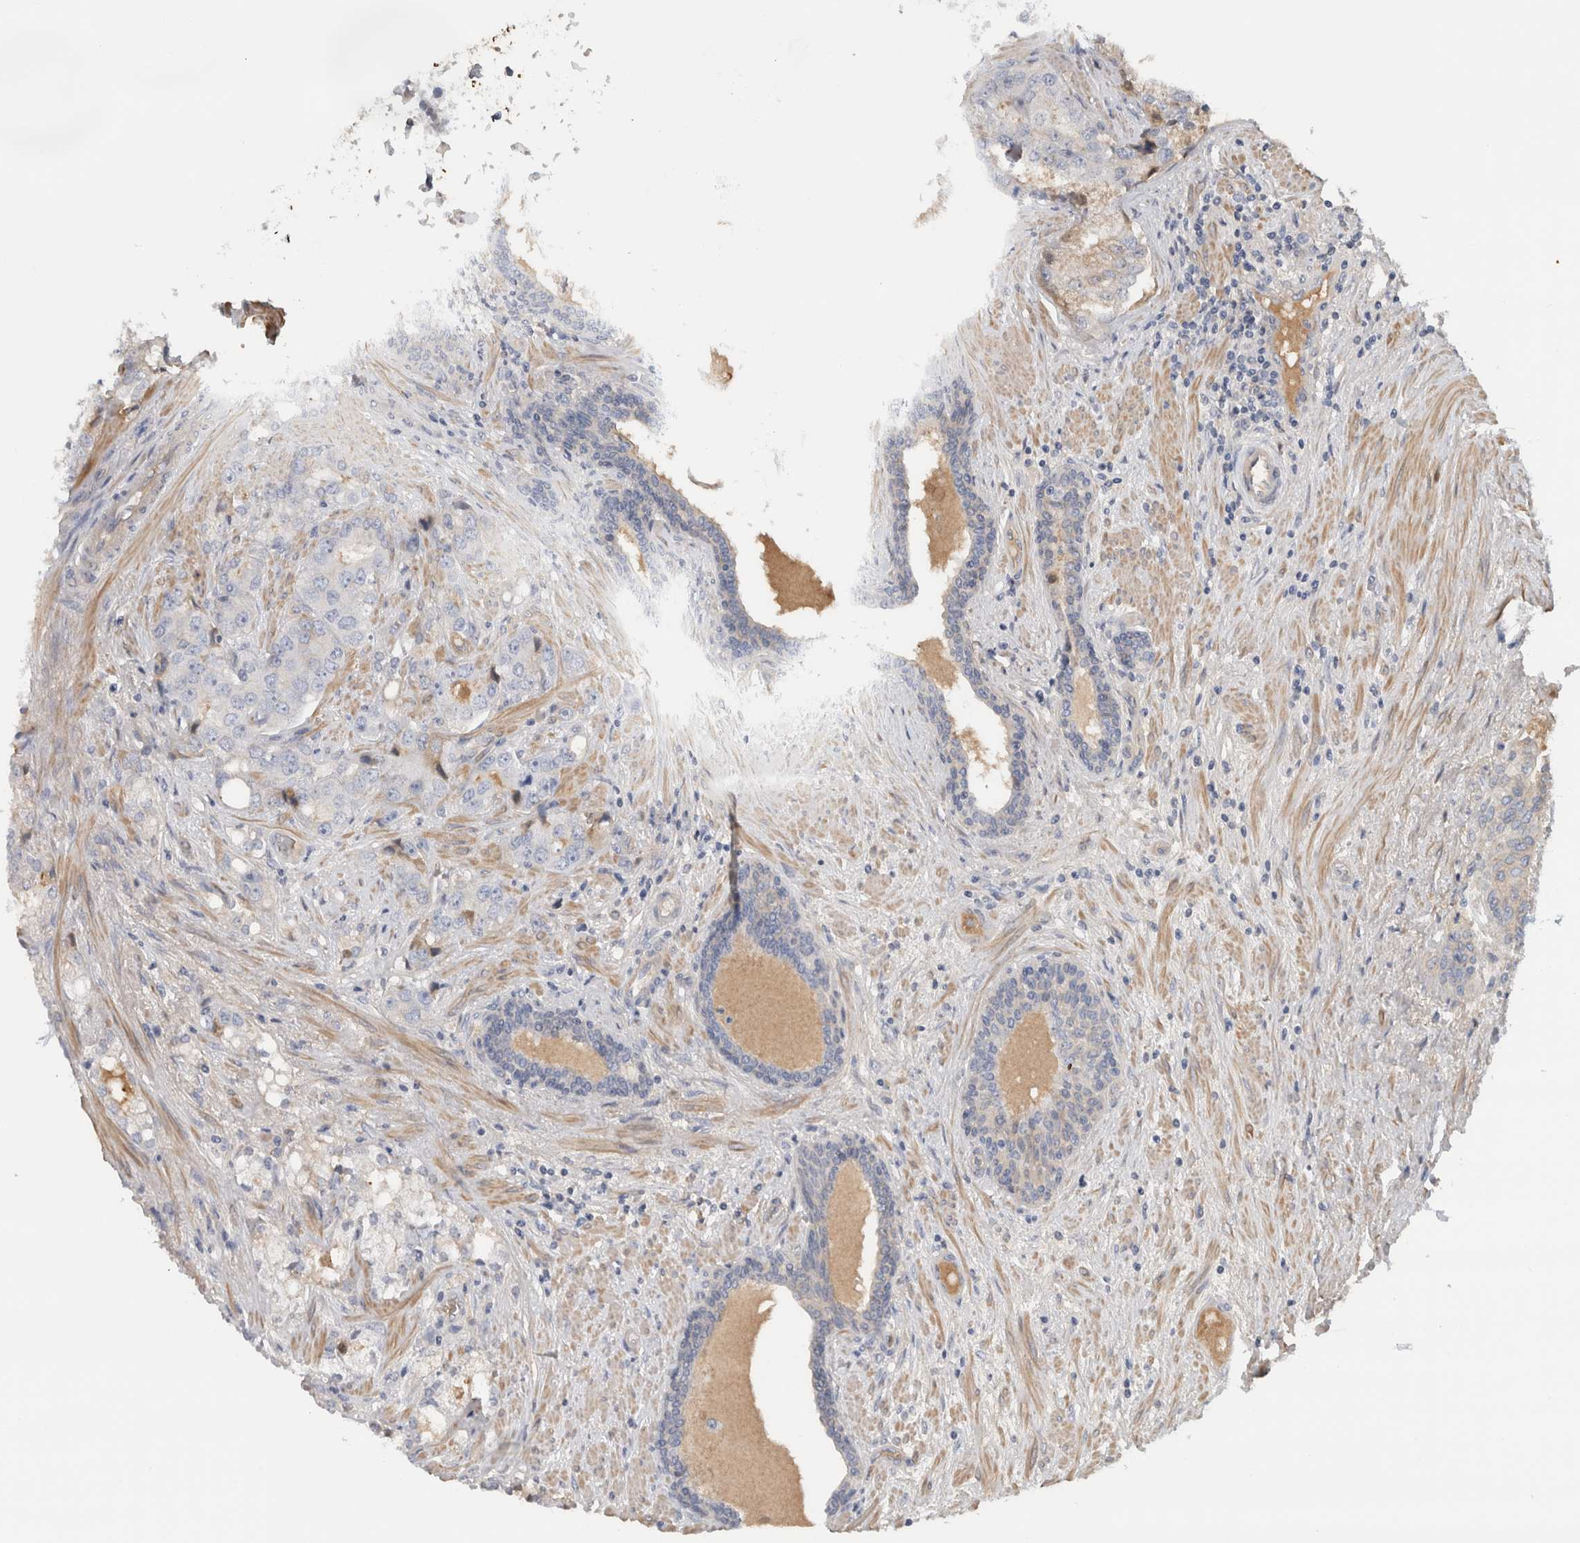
{"staining": {"intensity": "negative", "quantity": "none", "location": "none"}, "tissue": "prostate cancer", "cell_type": "Tumor cells", "image_type": "cancer", "snomed": [{"axis": "morphology", "description": "Adenocarcinoma, High grade"}, {"axis": "topography", "description": "Prostate"}], "caption": "Immunohistochemical staining of human adenocarcinoma (high-grade) (prostate) reveals no significant staining in tumor cells.", "gene": "CFI", "patient": {"sex": "male", "age": 50}}